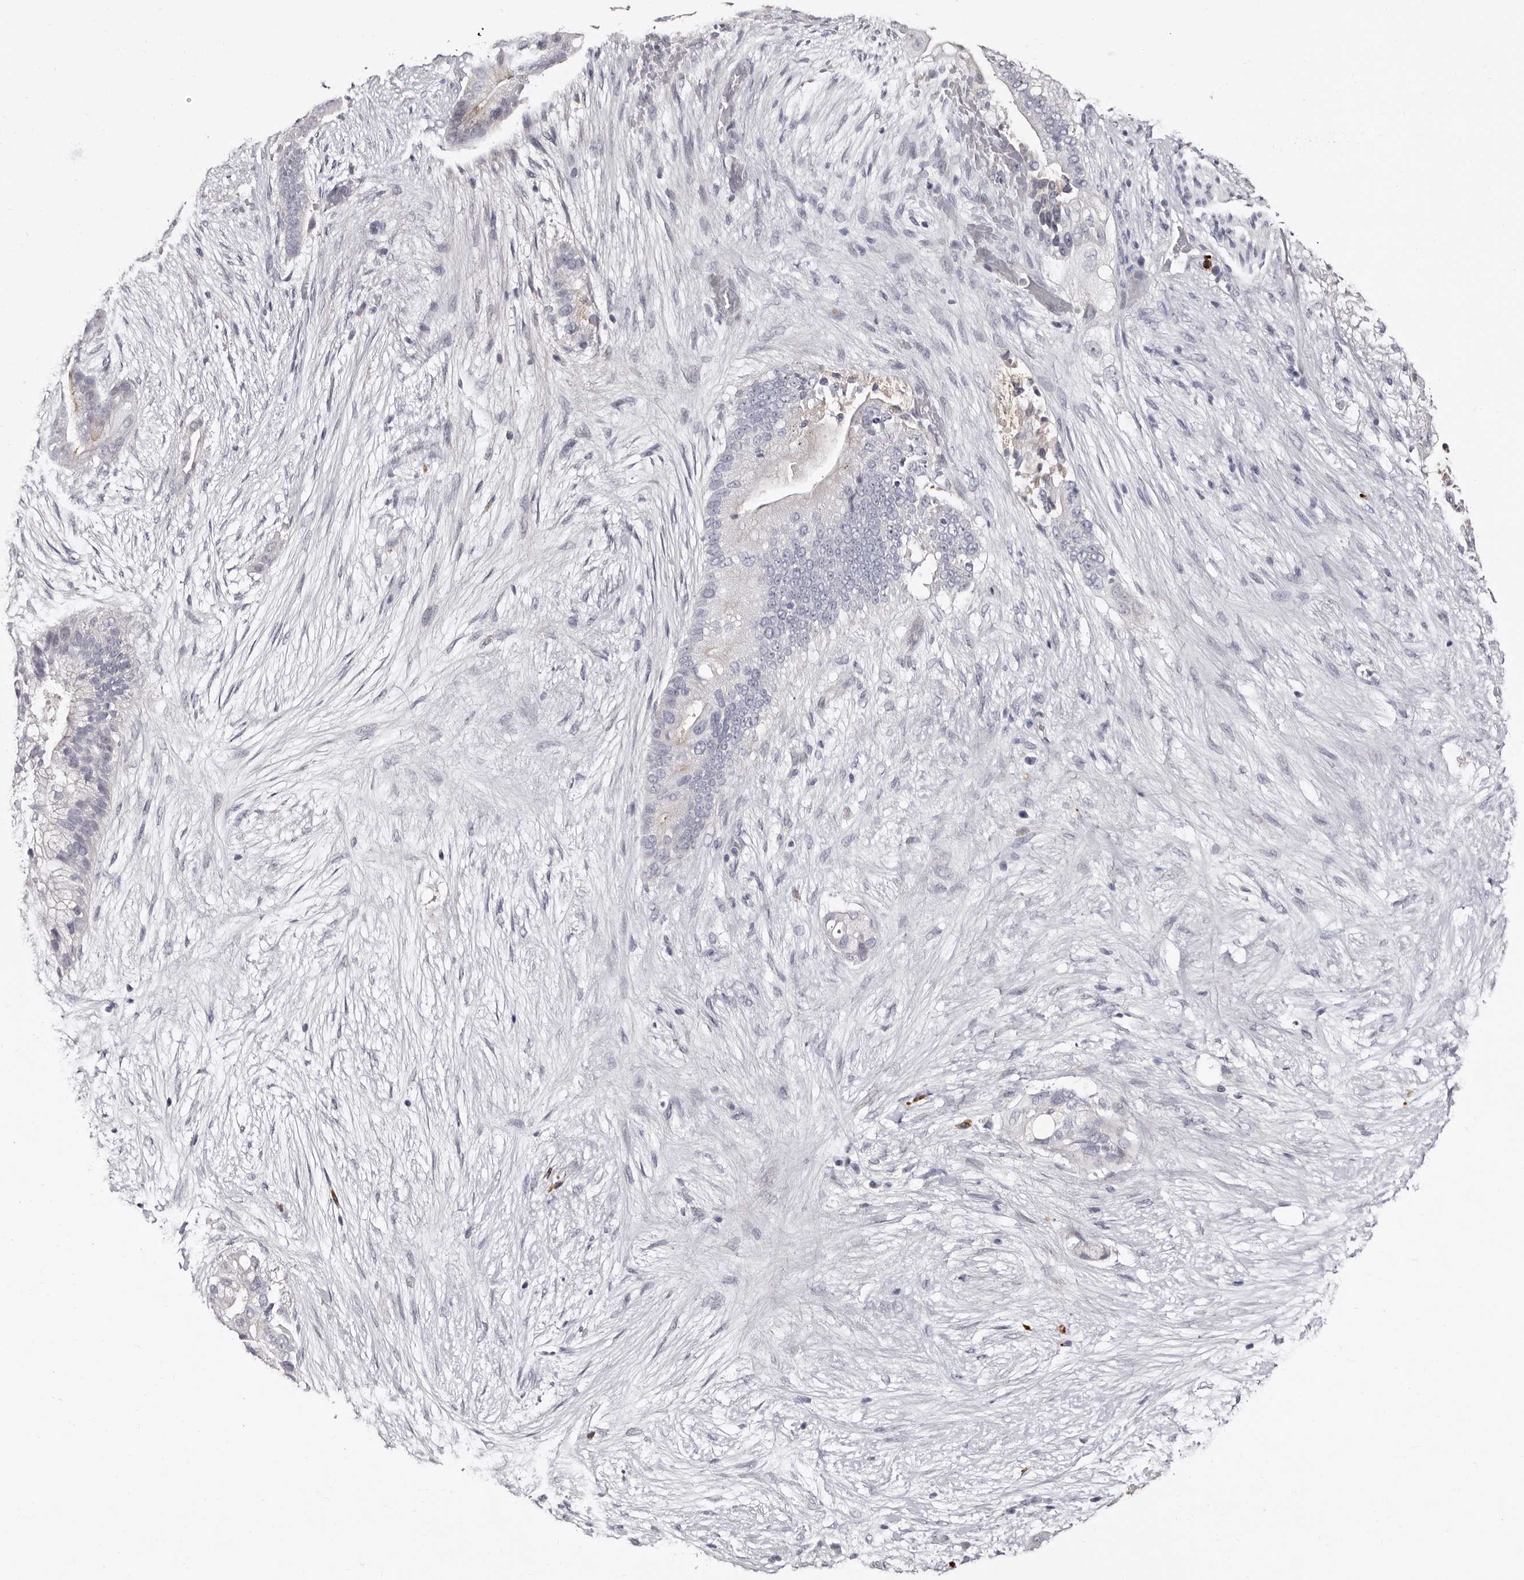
{"staining": {"intensity": "negative", "quantity": "none", "location": "none"}, "tissue": "pancreatic cancer", "cell_type": "Tumor cells", "image_type": "cancer", "snomed": [{"axis": "morphology", "description": "Adenocarcinoma, NOS"}, {"axis": "topography", "description": "Pancreas"}], "caption": "High power microscopy photomicrograph of an IHC photomicrograph of pancreatic adenocarcinoma, revealing no significant positivity in tumor cells.", "gene": "TBC1D22B", "patient": {"sex": "male", "age": 53}}